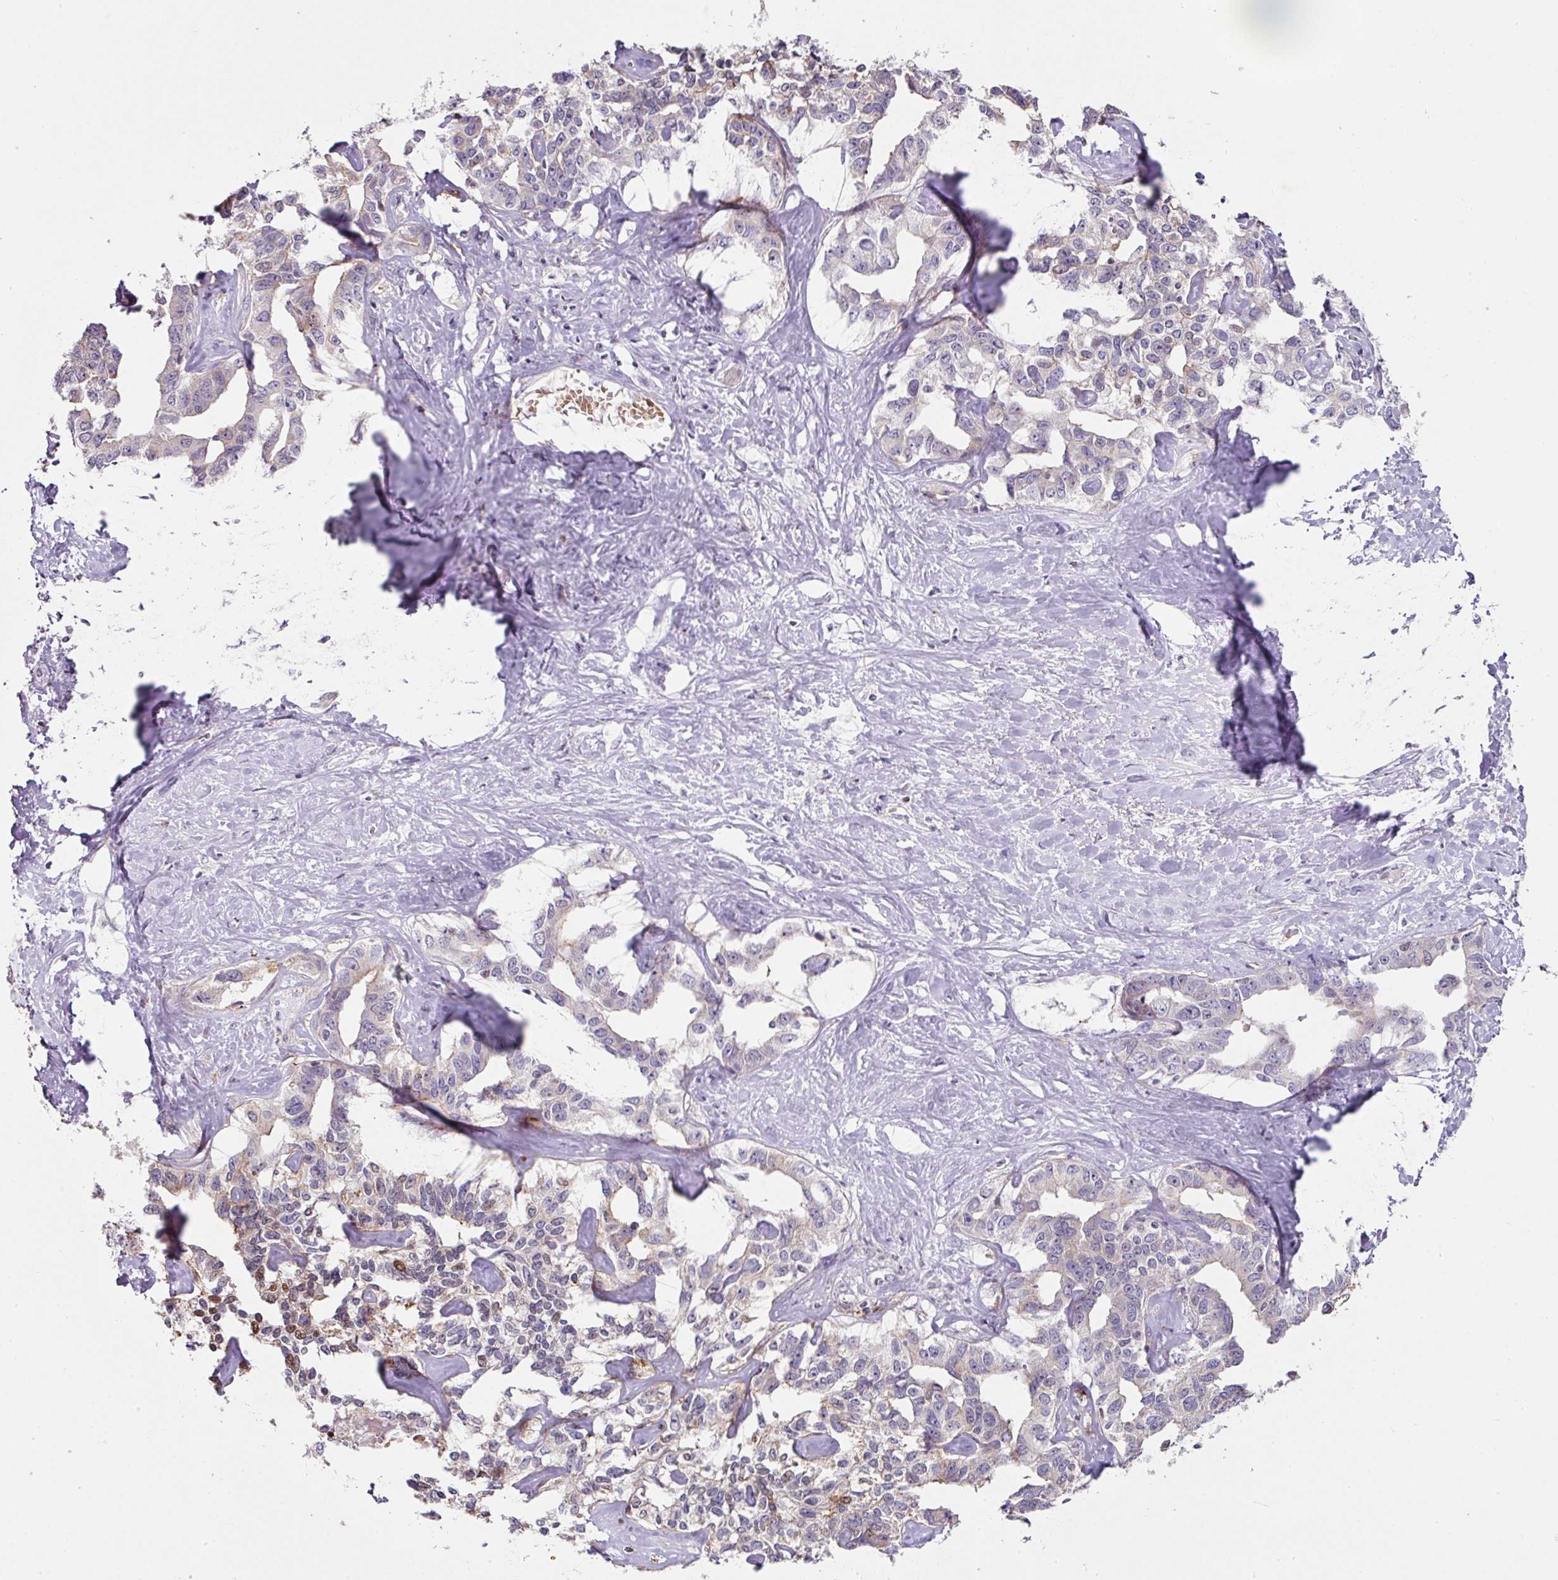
{"staining": {"intensity": "weak", "quantity": "<25%", "location": "nuclear"}, "tissue": "liver cancer", "cell_type": "Tumor cells", "image_type": "cancer", "snomed": [{"axis": "morphology", "description": "Cholangiocarcinoma"}, {"axis": "topography", "description": "Liver"}], "caption": "Liver cholangiocarcinoma was stained to show a protein in brown. There is no significant staining in tumor cells. (Immunohistochemistry, brightfield microscopy, high magnification).", "gene": "ANKRD18A", "patient": {"sex": "male", "age": 59}}